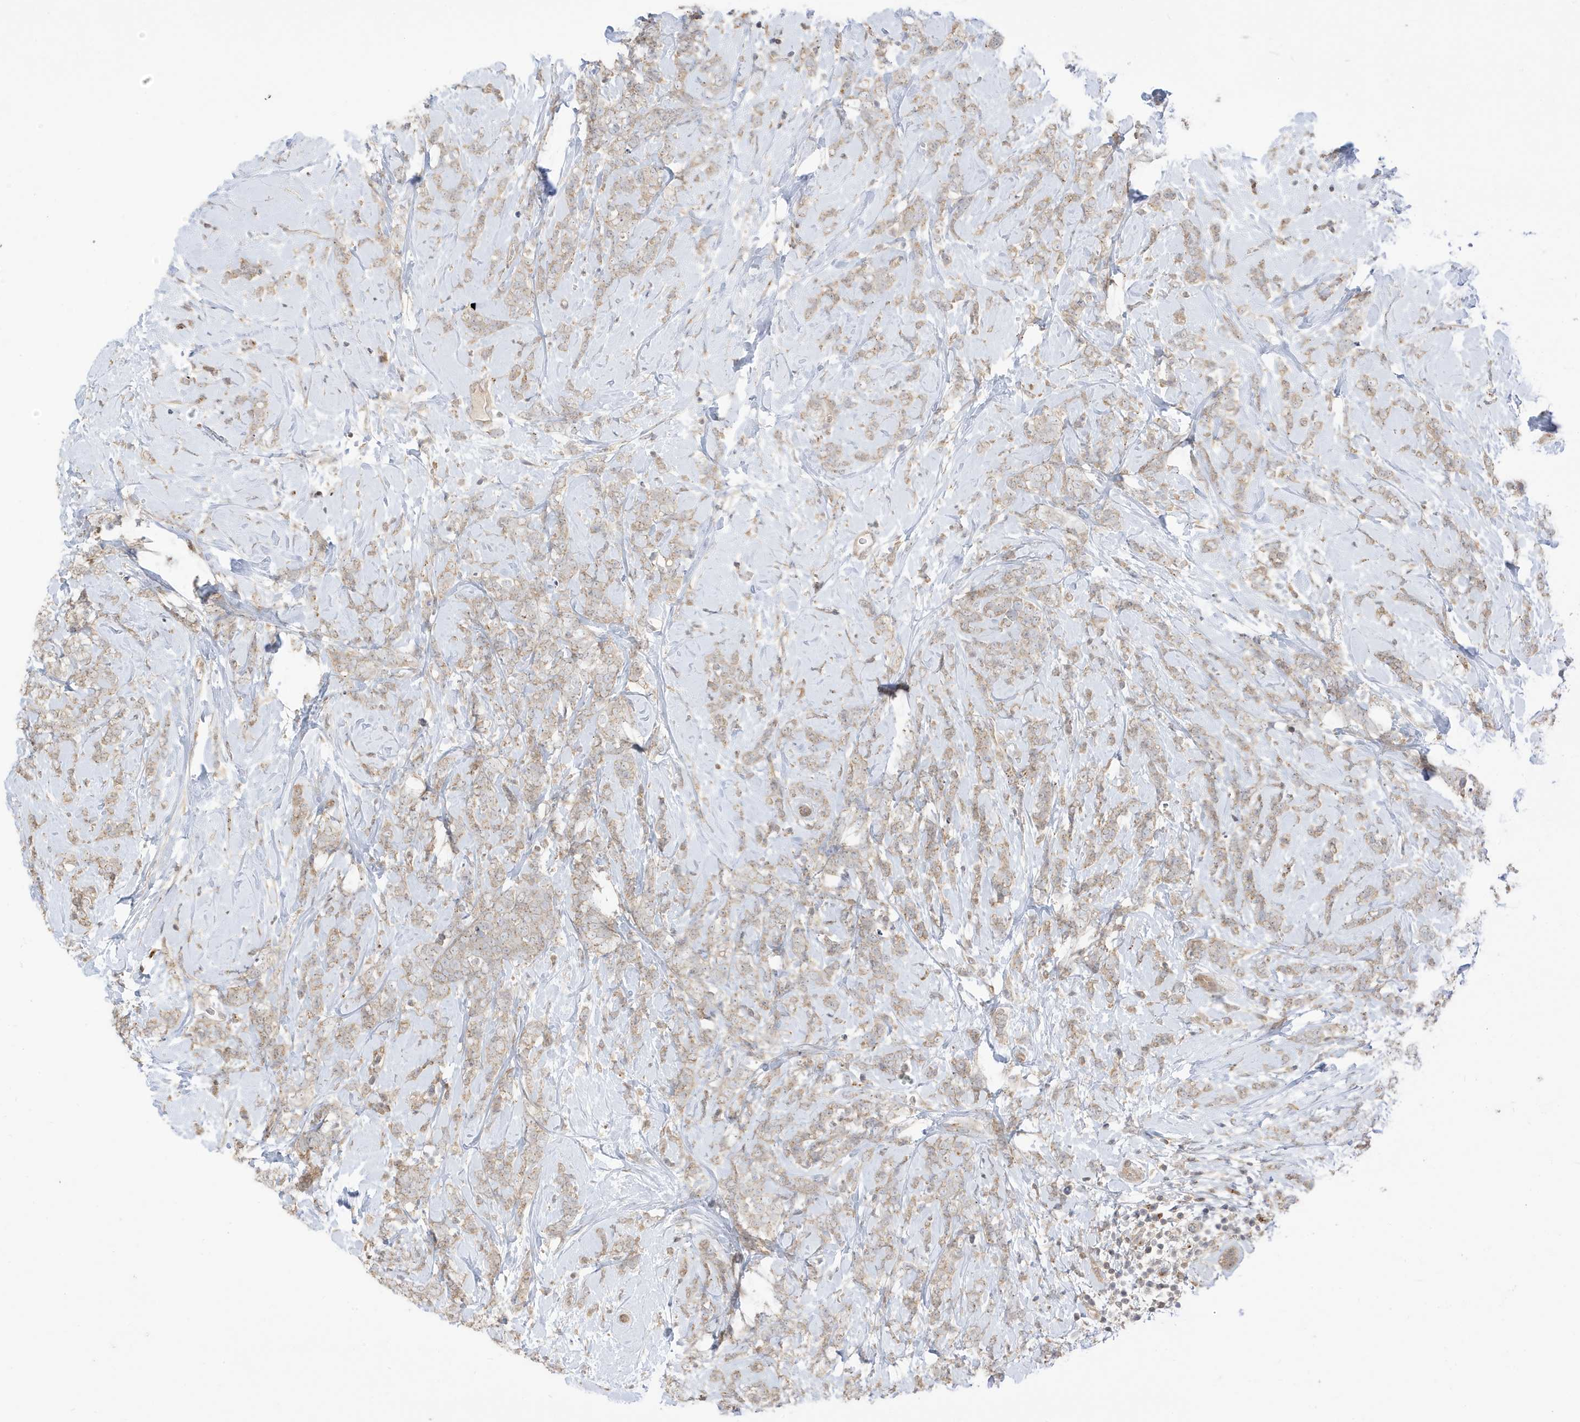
{"staining": {"intensity": "weak", "quantity": ">75%", "location": "cytoplasmic/membranous"}, "tissue": "breast cancer", "cell_type": "Tumor cells", "image_type": "cancer", "snomed": [{"axis": "morphology", "description": "Lobular carcinoma"}, {"axis": "topography", "description": "Breast"}], "caption": "The histopathology image shows staining of breast cancer (lobular carcinoma), revealing weak cytoplasmic/membranous protein staining (brown color) within tumor cells.", "gene": "TAB3", "patient": {"sex": "female", "age": 58}}